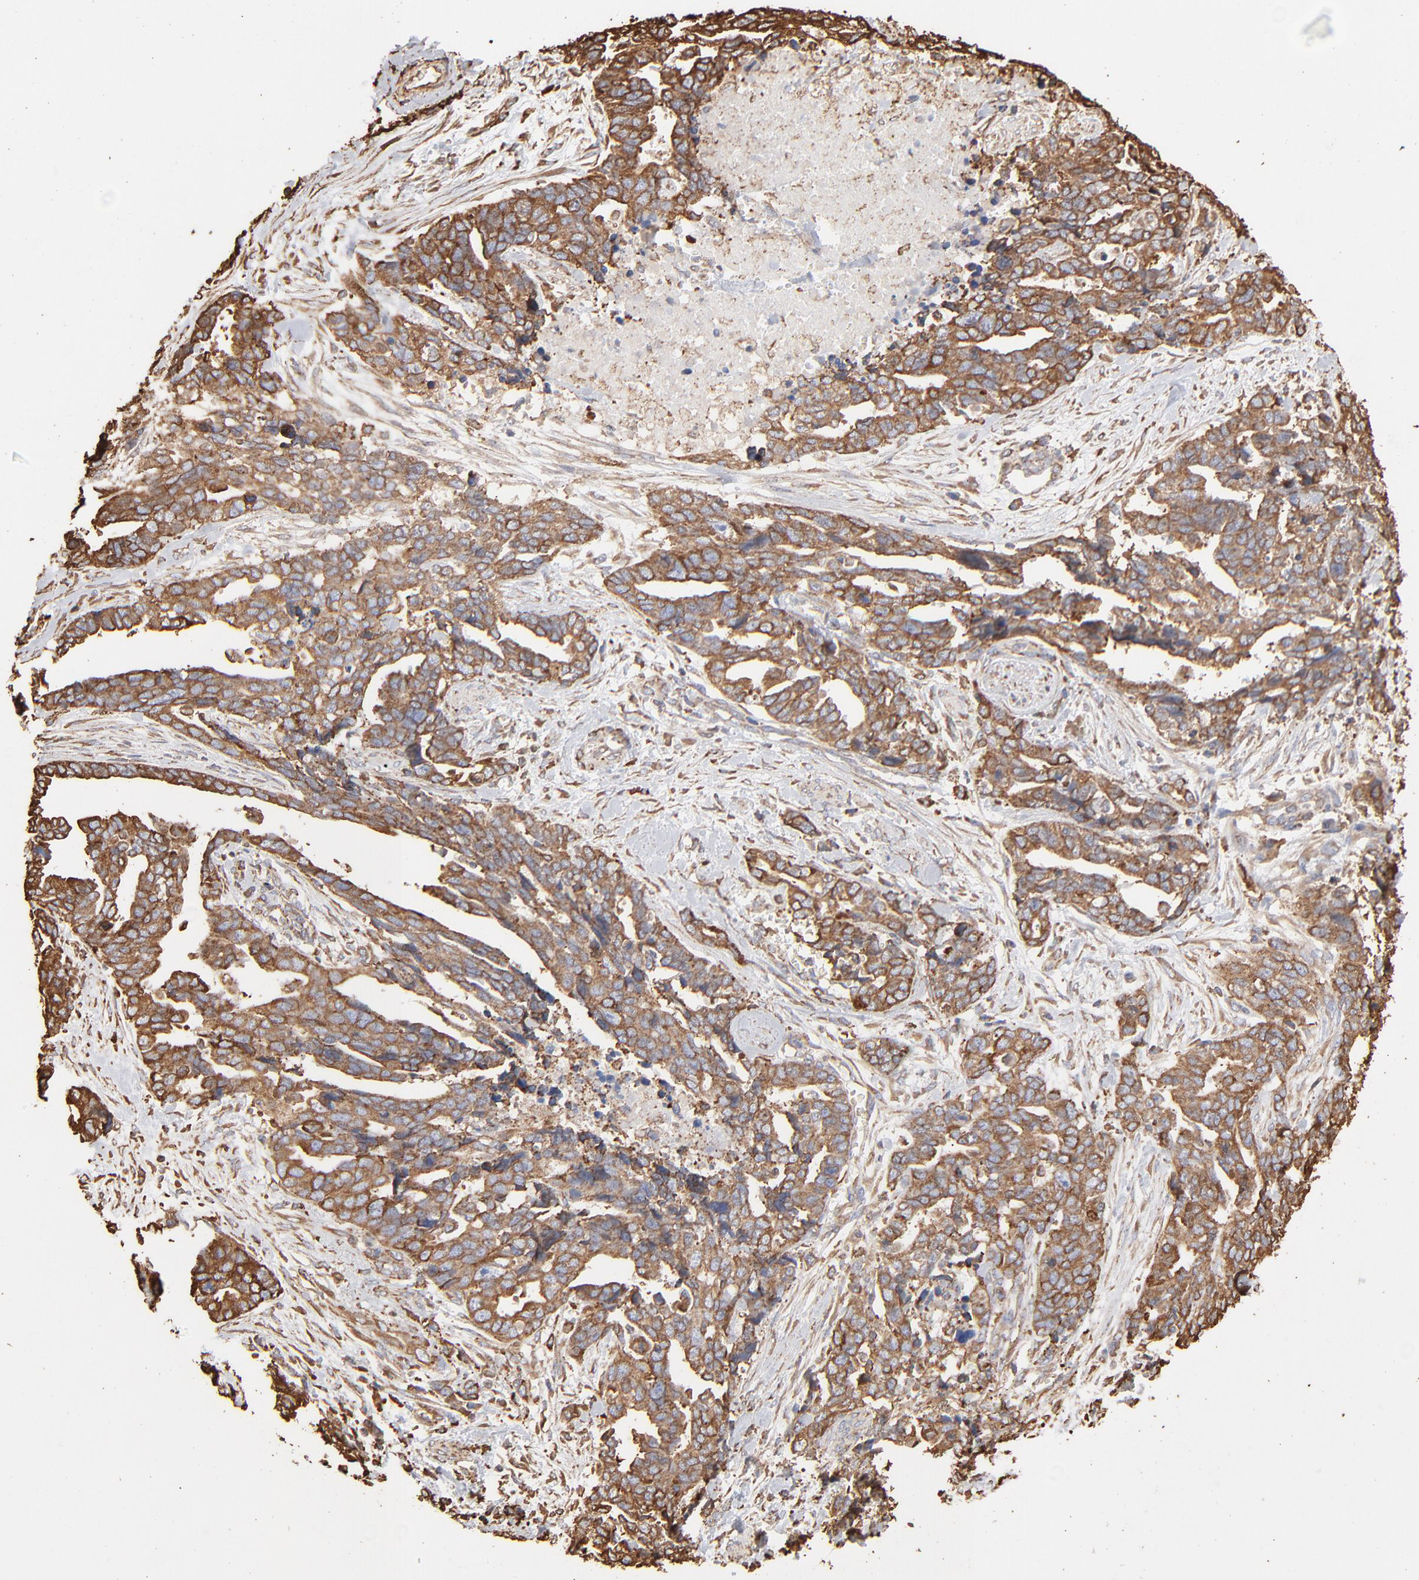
{"staining": {"intensity": "moderate", "quantity": ">75%", "location": "cytoplasmic/membranous"}, "tissue": "ovarian cancer", "cell_type": "Tumor cells", "image_type": "cancer", "snomed": [{"axis": "morphology", "description": "Normal tissue, NOS"}, {"axis": "morphology", "description": "Cystadenocarcinoma, serous, NOS"}, {"axis": "topography", "description": "Fallopian tube"}, {"axis": "topography", "description": "Ovary"}], "caption": "Immunohistochemical staining of ovarian cancer (serous cystadenocarcinoma) demonstrates medium levels of moderate cytoplasmic/membranous protein positivity in approximately >75% of tumor cells.", "gene": "PDIA3", "patient": {"sex": "female", "age": 56}}